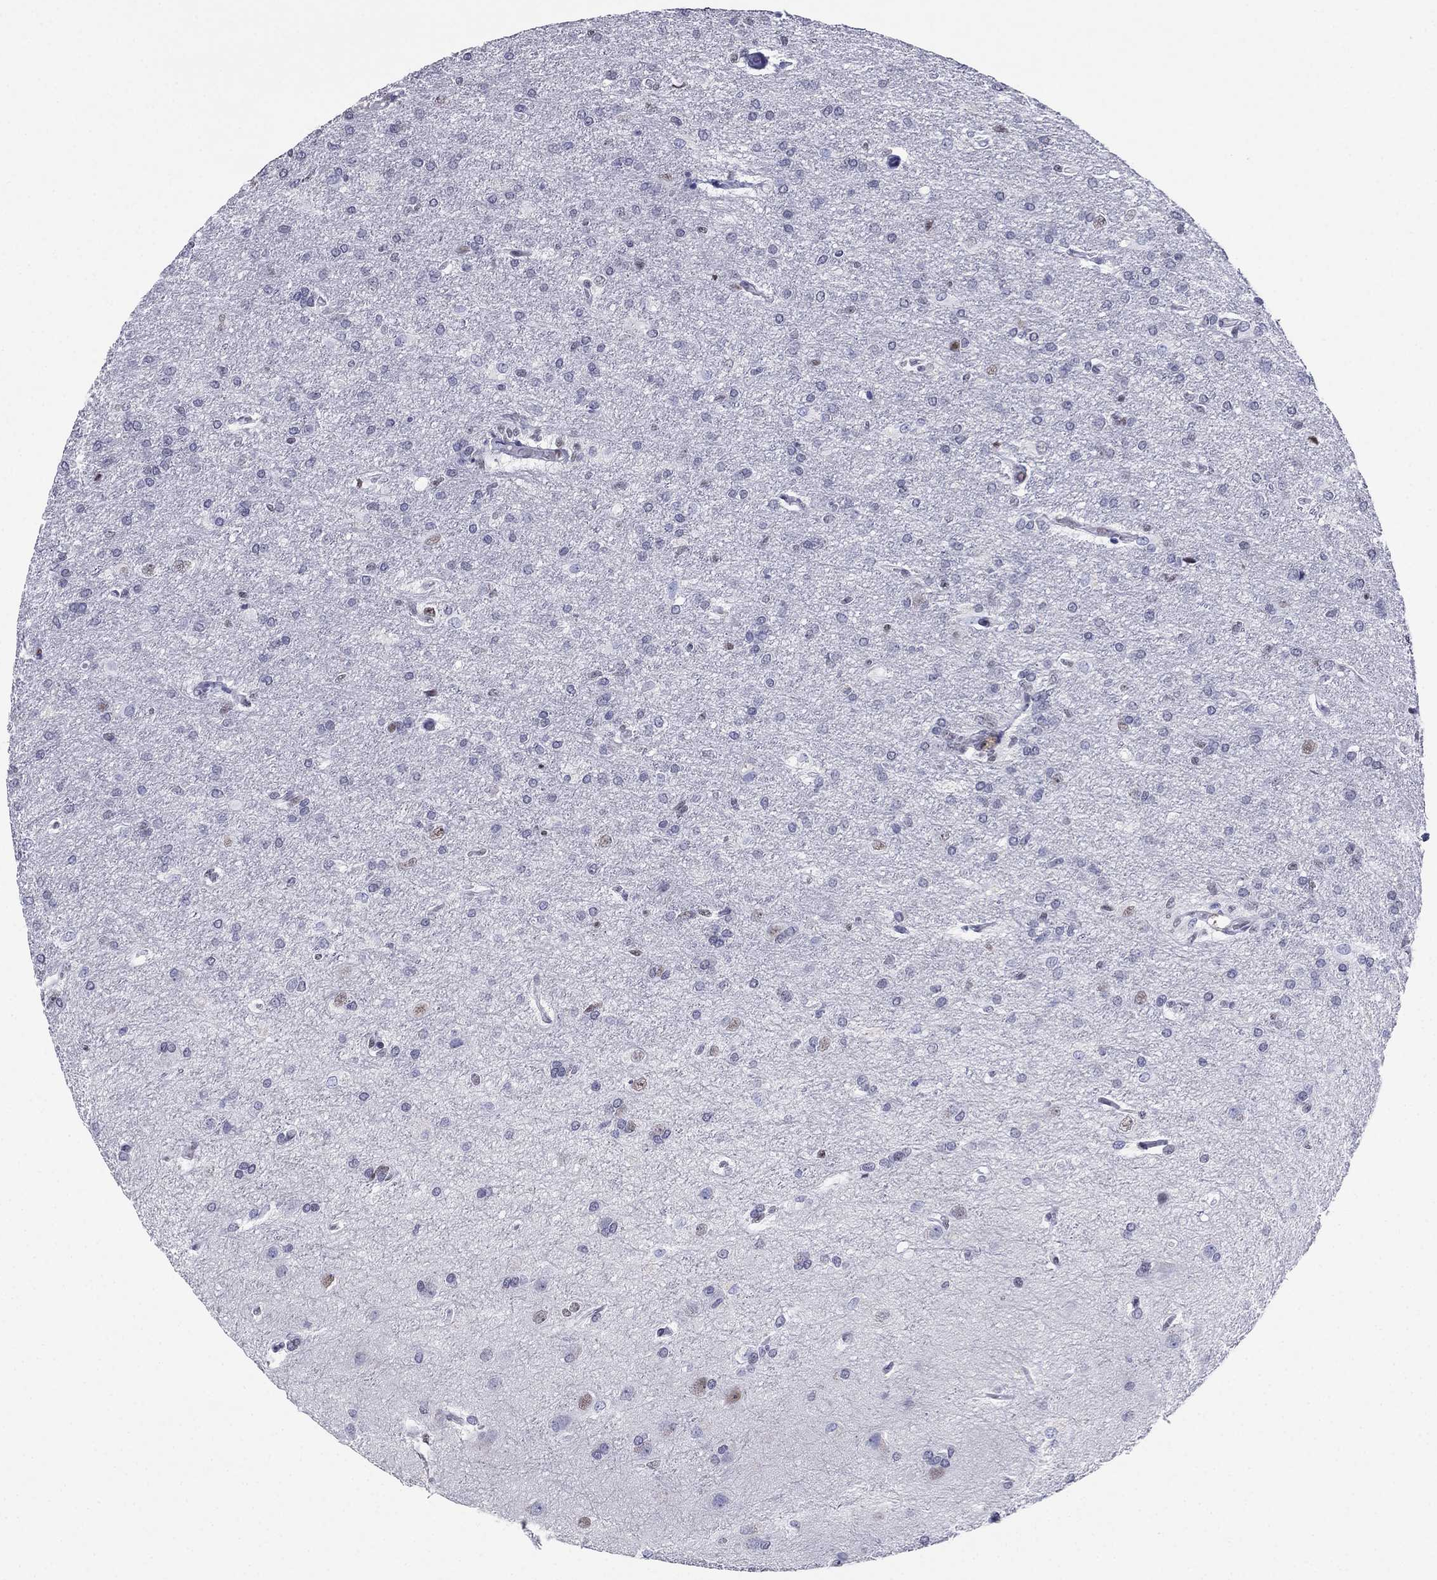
{"staining": {"intensity": "negative", "quantity": "none", "location": "none"}, "tissue": "glioma", "cell_type": "Tumor cells", "image_type": "cancer", "snomed": [{"axis": "morphology", "description": "Glioma, malignant, High grade"}, {"axis": "topography", "description": "Brain"}], "caption": "Immunohistochemistry (IHC) micrograph of human malignant glioma (high-grade) stained for a protein (brown), which displays no staining in tumor cells. (DAB immunohistochemistry, high magnification).", "gene": "PPM1G", "patient": {"sex": "male", "age": 68}}